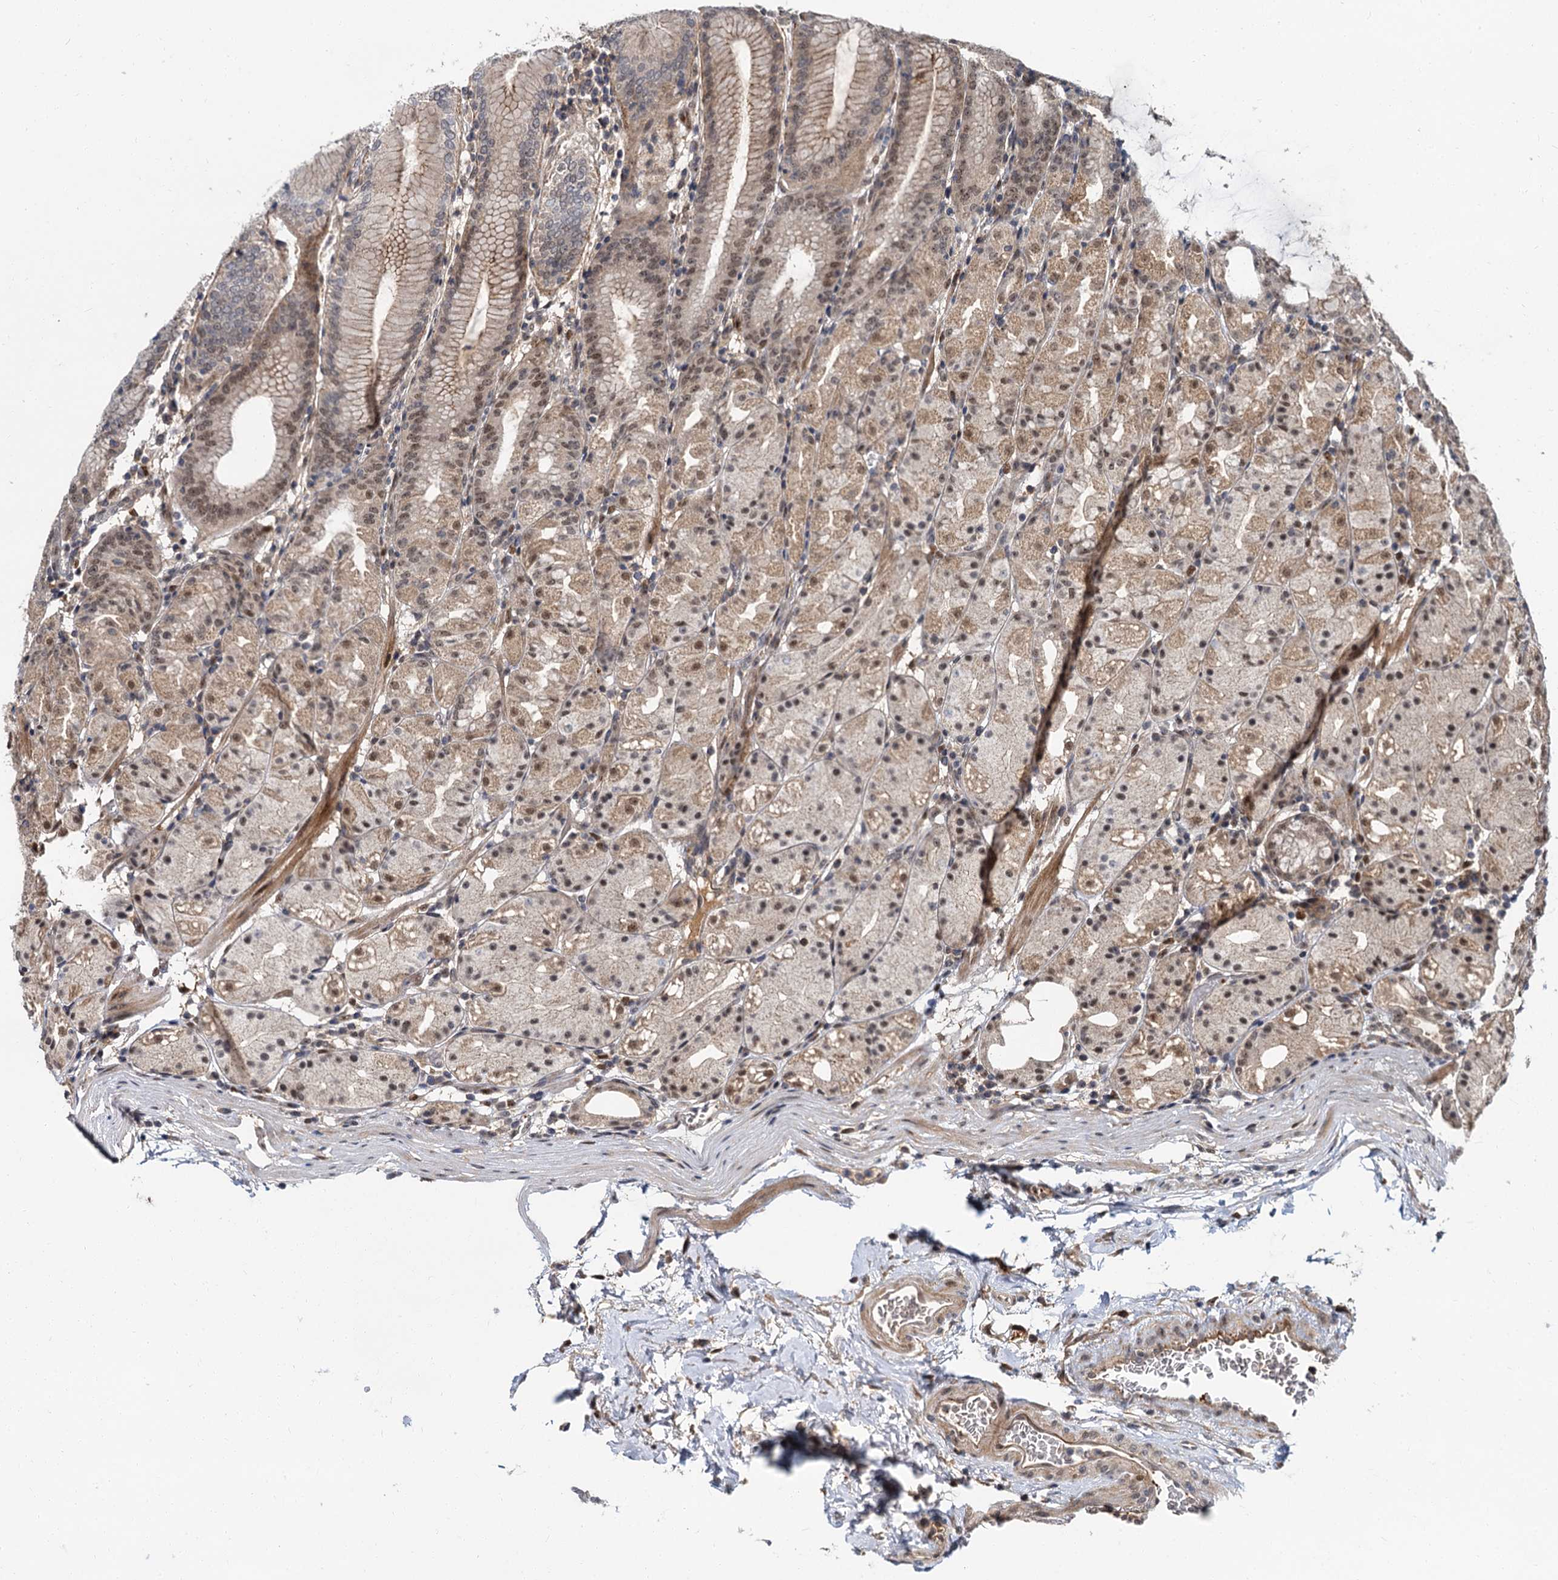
{"staining": {"intensity": "moderate", "quantity": ">75%", "location": "cytoplasmic/membranous,nuclear"}, "tissue": "stomach", "cell_type": "Glandular cells", "image_type": "normal", "snomed": [{"axis": "morphology", "description": "Normal tissue, NOS"}, {"axis": "topography", "description": "Stomach, upper"}], "caption": "A micrograph of human stomach stained for a protein displays moderate cytoplasmic/membranous,nuclear brown staining in glandular cells.", "gene": "MBD6", "patient": {"sex": "male", "age": 48}}